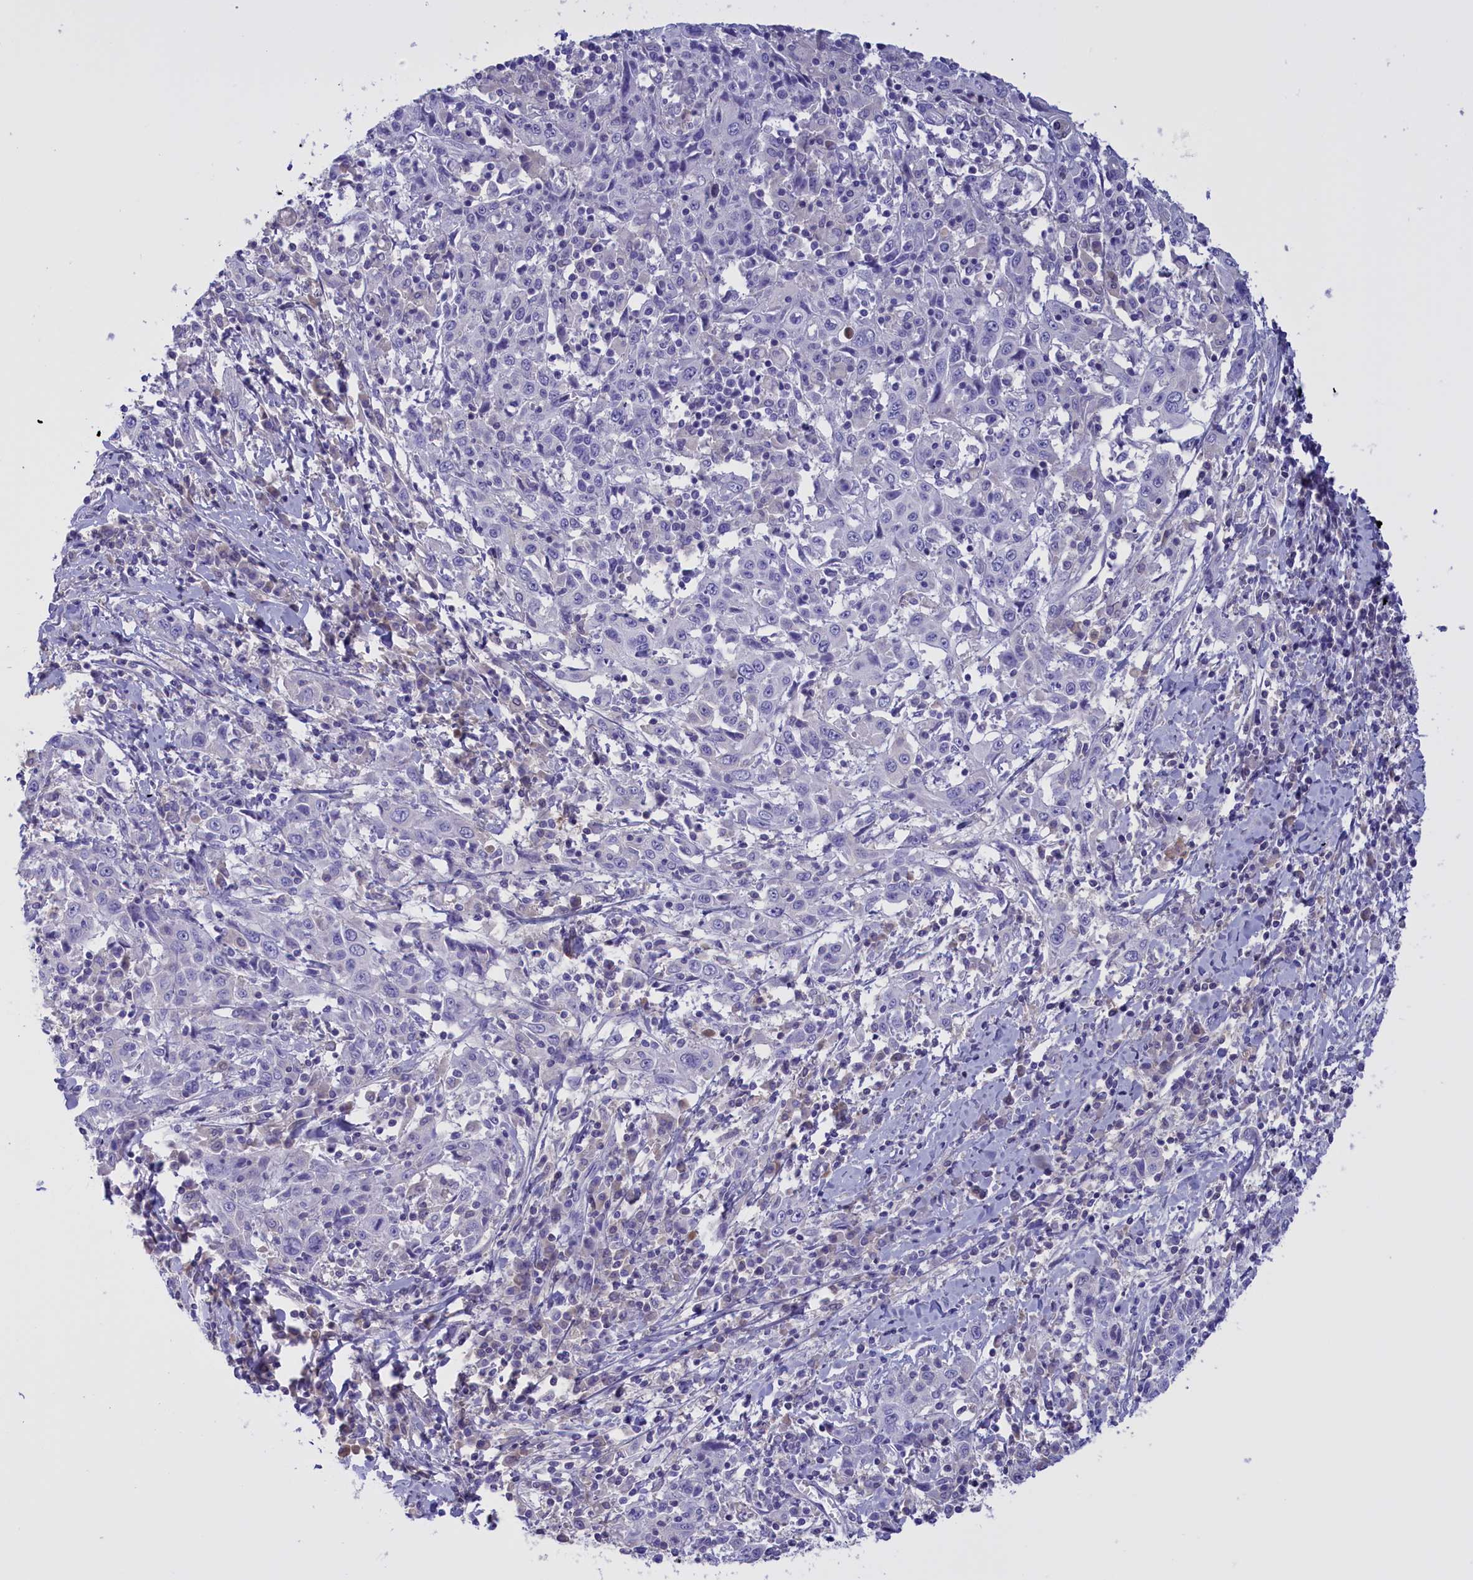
{"staining": {"intensity": "negative", "quantity": "none", "location": "none"}, "tissue": "cervical cancer", "cell_type": "Tumor cells", "image_type": "cancer", "snomed": [{"axis": "morphology", "description": "Squamous cell carcinoma, NOS"}, {"axis": "topography", "description": "Cervix"}], "caption": "Immunohistochemistry of human cervical cancer displays no staining in tumor cells. (DAB (3,3'-diaminobenzidine) immunohistochemistry, high magnification).", "gene": "PROK2", "patient": {"sex": "female", "age": 46}}